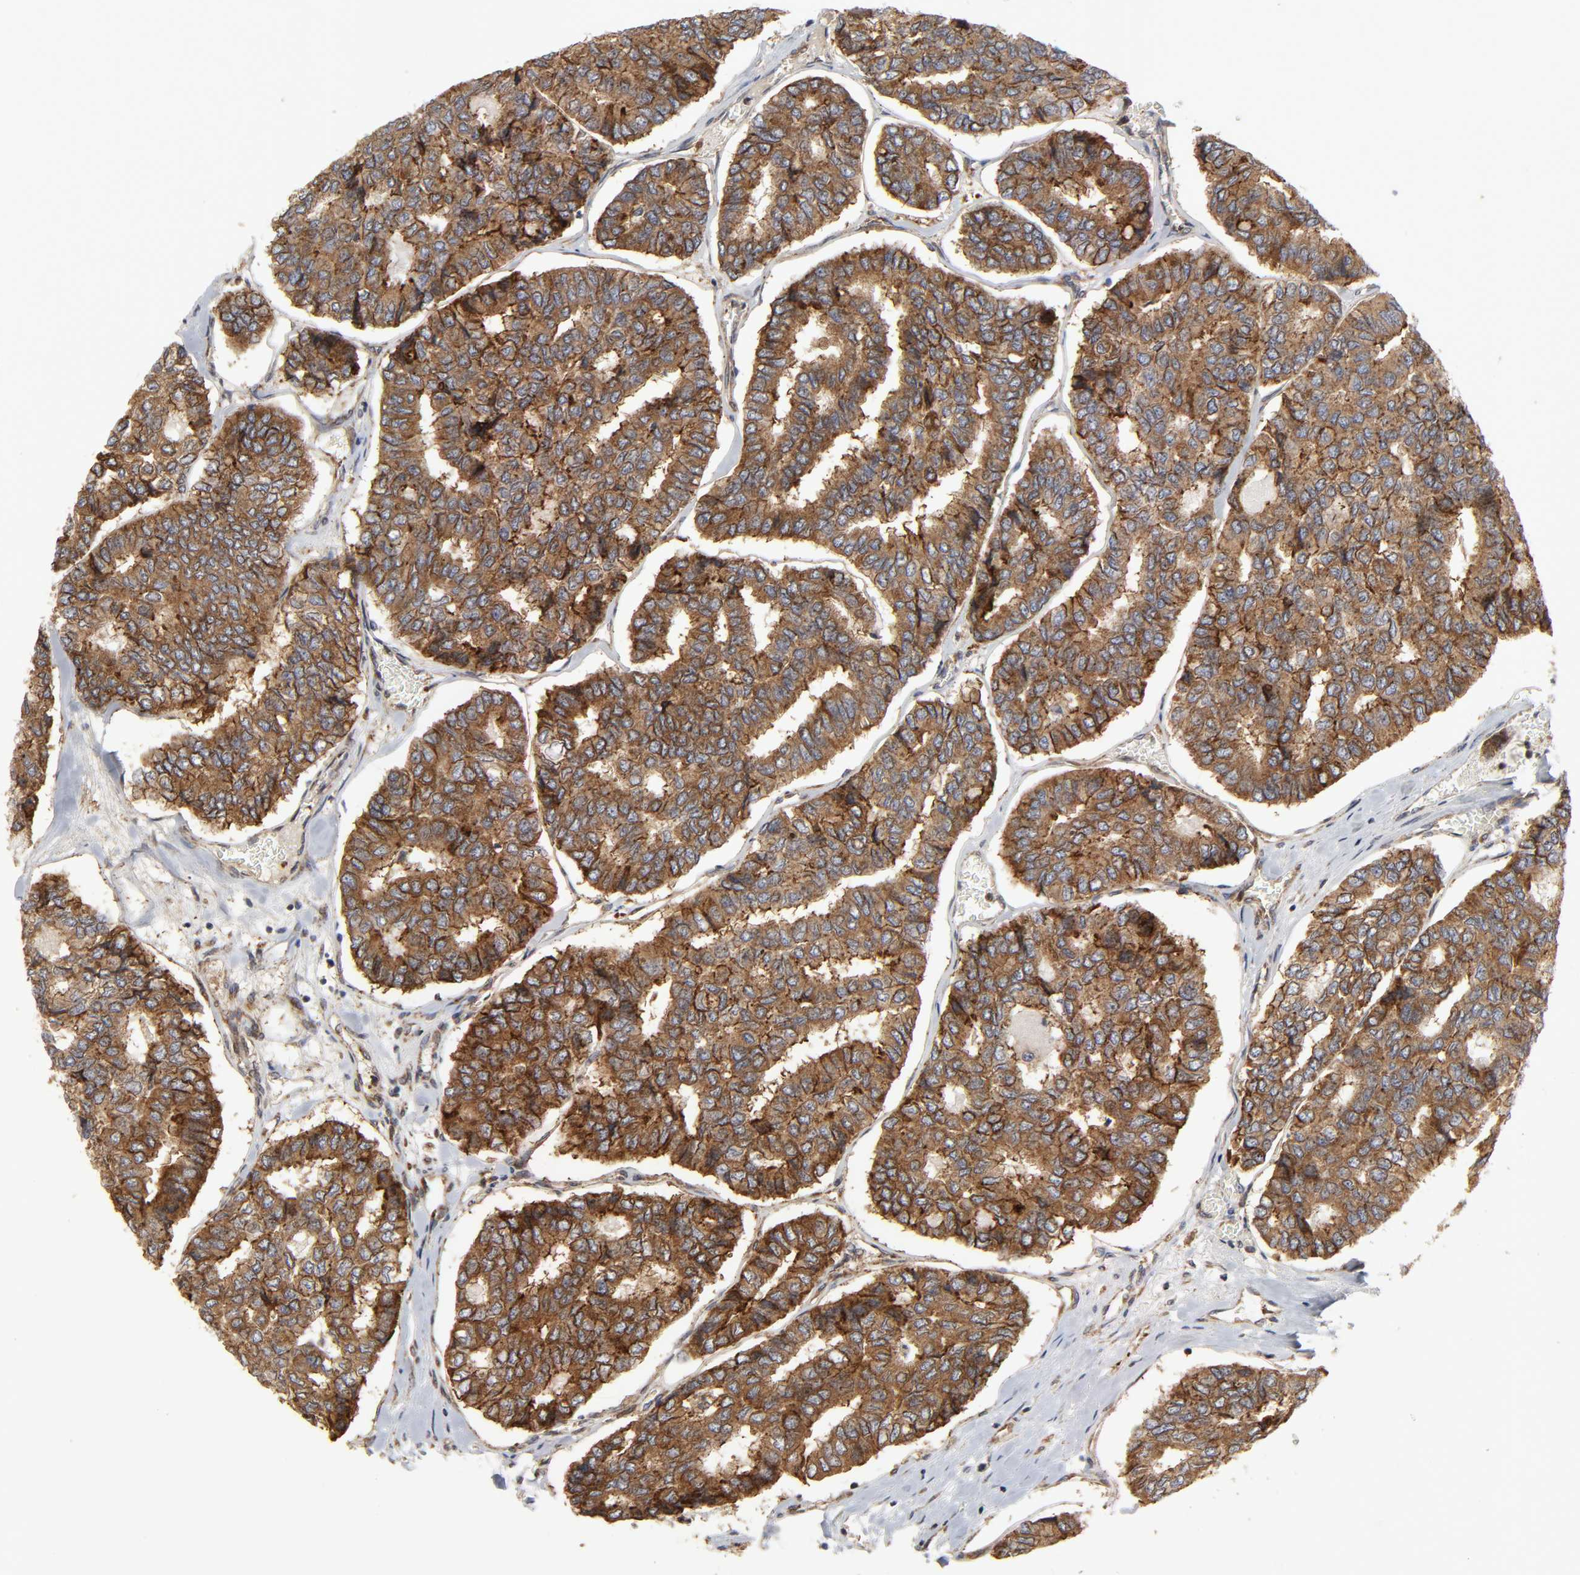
{"staining": {"intensity": "strong", "quantity": ">75%", "location": "cytoplasmic/membranous"}, "tissue": "thyroid cancer", "cell_type": "Tumor cells", "image_type": "cancer", "snomed": [{"axis": "morphology", "description": "Papillary adenocarcinoma, NOS"}, {"axis": "topography", "description": "Thyroid gland"}], "caption": "The image shows a brown stain indicating the presence of a protein in the cytoplasmic/membranous of tumor cells in thyroid papillary adenocarcinoma. The protein of interest is shown in brown color, while the nuclei are stained blue.", "gene": "POR", "patient": {"sex": "female", "age": 35}}